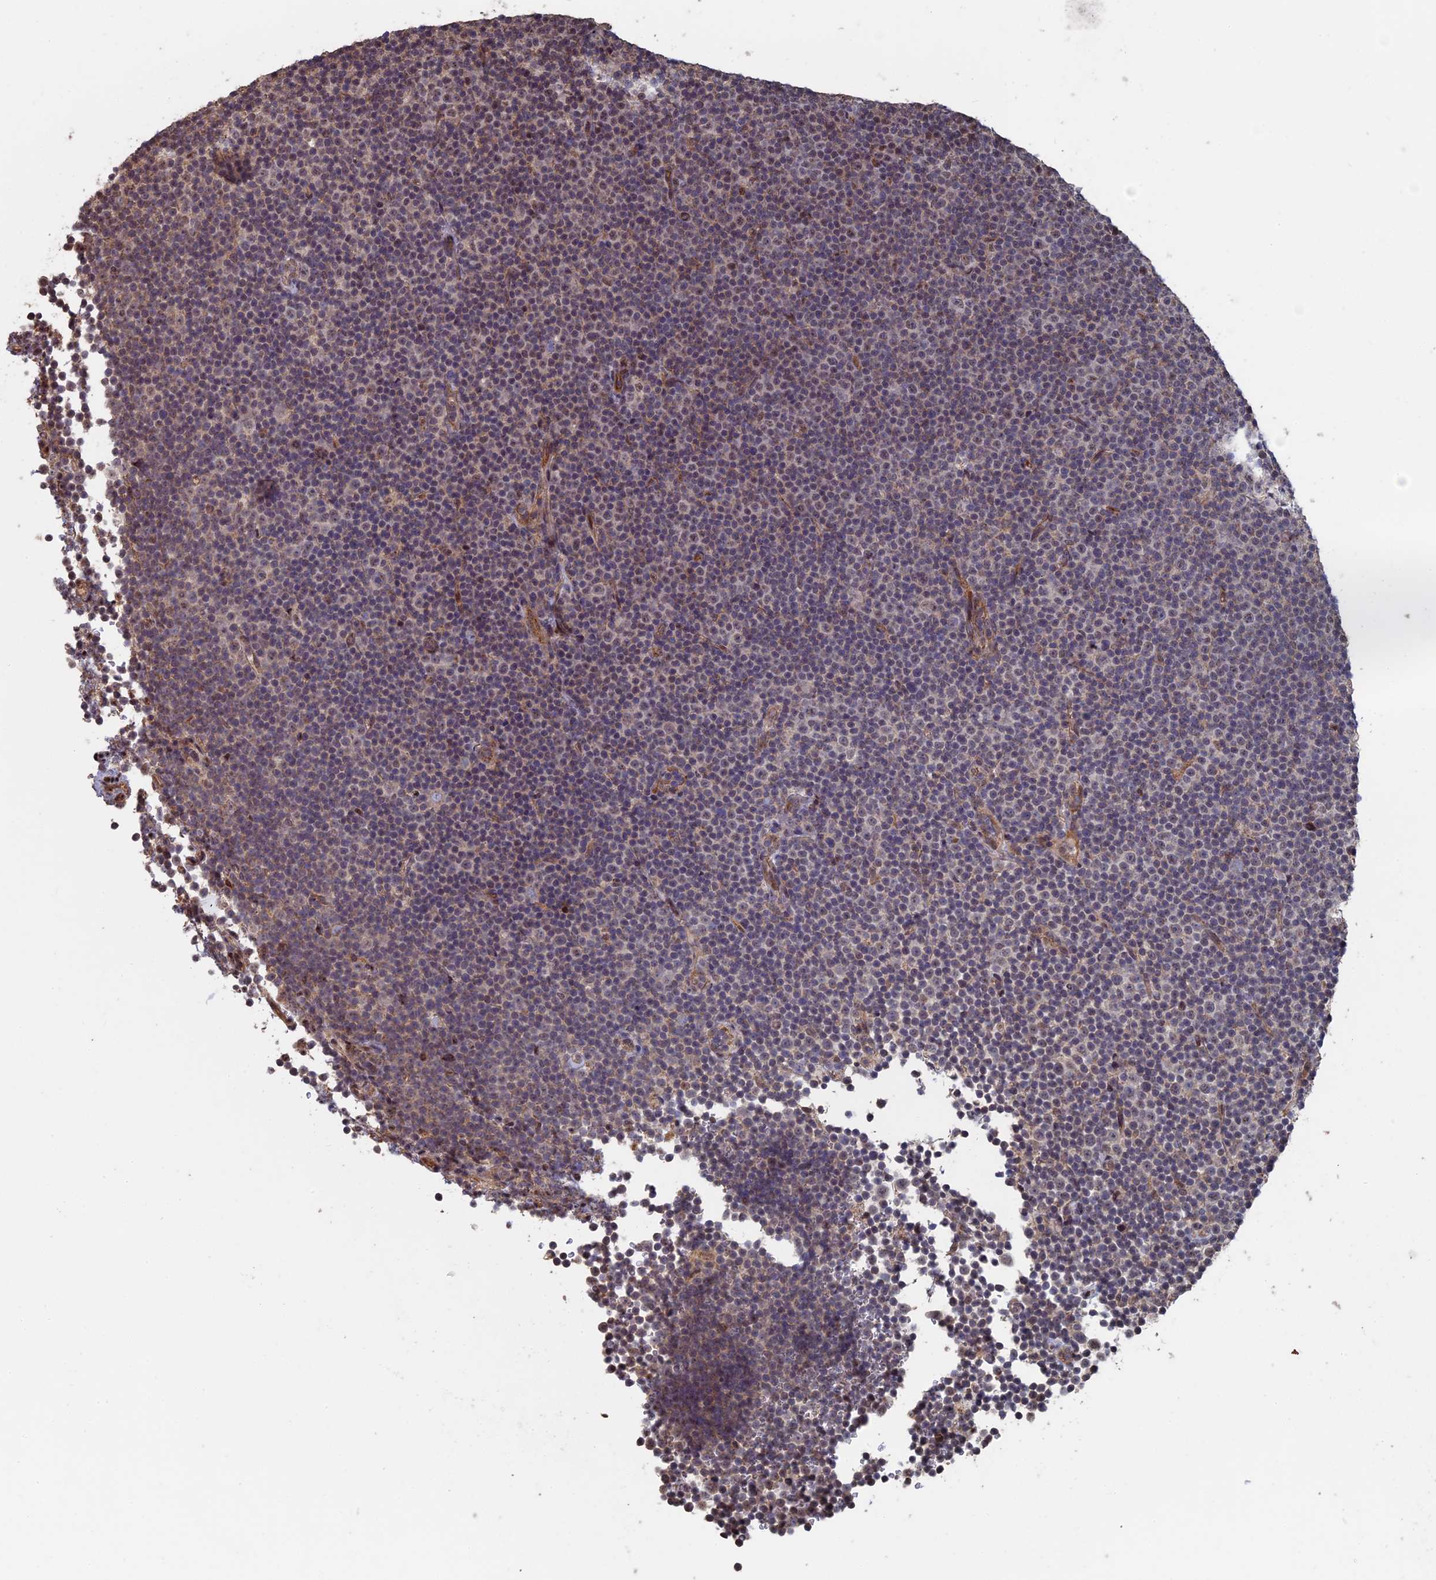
{"staining": {"intensity": "weak", "quantity": "25%-75%", "location": "cytoplasmic/membranous,nuclear"}, "tissue": "lymphoma", "cell_type": "Tumor cells", "image_type": "cancer", "snomed": [{"axis": "morphology", "description": "Malignant lymphoma, non-Hodgkin's type, Low grade"}, {"axis": "topography", "description": "Lymph node"}], "caption": "Immunohistochemical staining of human lymphoma reveals weak cytoplasmic/membranous and nuclear protein staining in approximately 25%-75% of tumor cells.", "gene": "KIAA1328", "patient": {"sex": "female", "age": 67}}